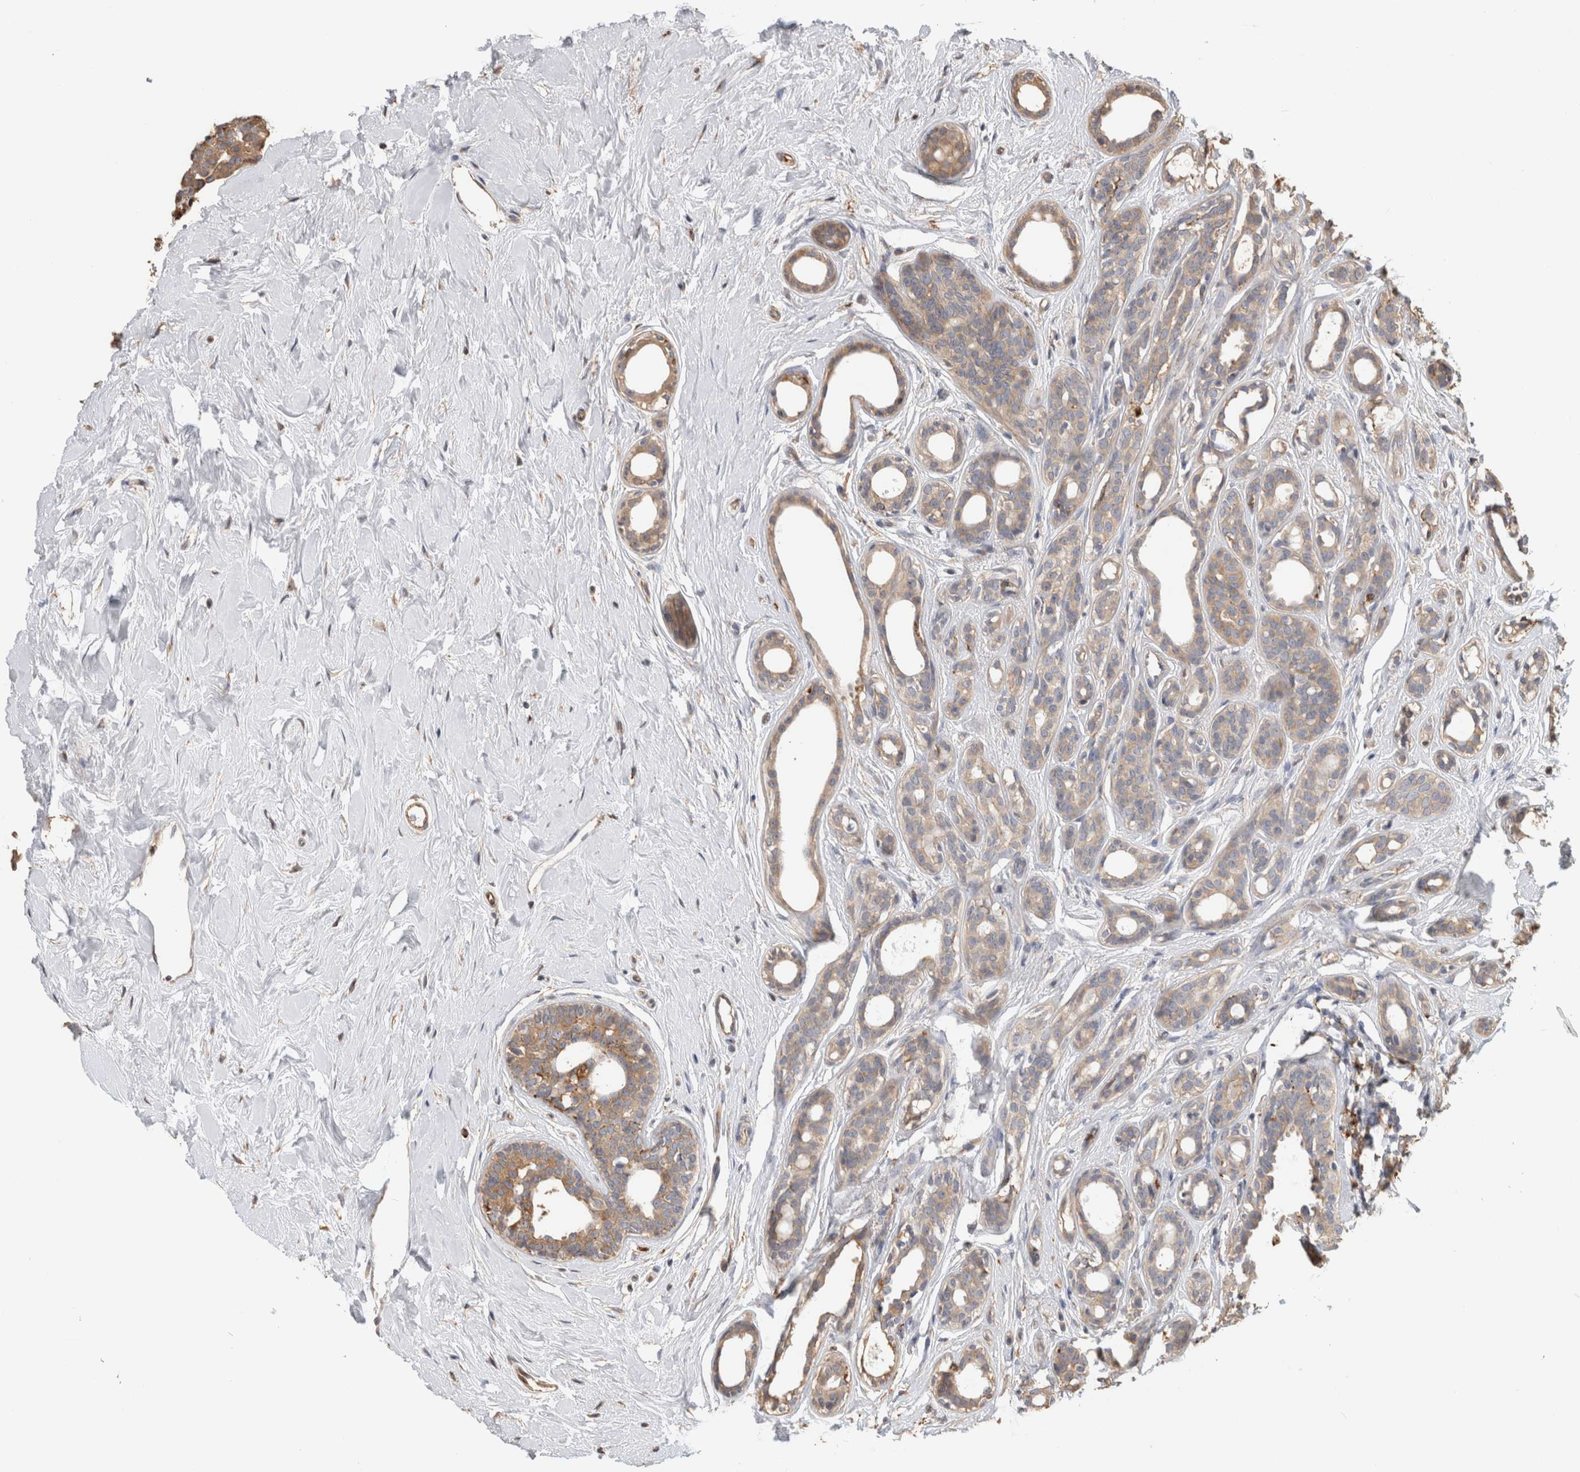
{"staining": {"intensity": "weak", "quantity": ">75%", "location": "cytoplasmic/membranous"}, "tissue": "breast cancer", "cell_type": "Tumor cells", "image_type": "cancer", "snomed": [{"axis": "morphology", "description": "Duct carcinoma"}, {"axis": "topography", "description": "Breast"}], "caption": "The image displays a brown stain indicating the presence of a protein in the cytoplasmic/membranous of tumor cells in intraductal carcinoma (breast).", "gene": "CLIP1", "patient": {"sex": "female", "age": 55}}